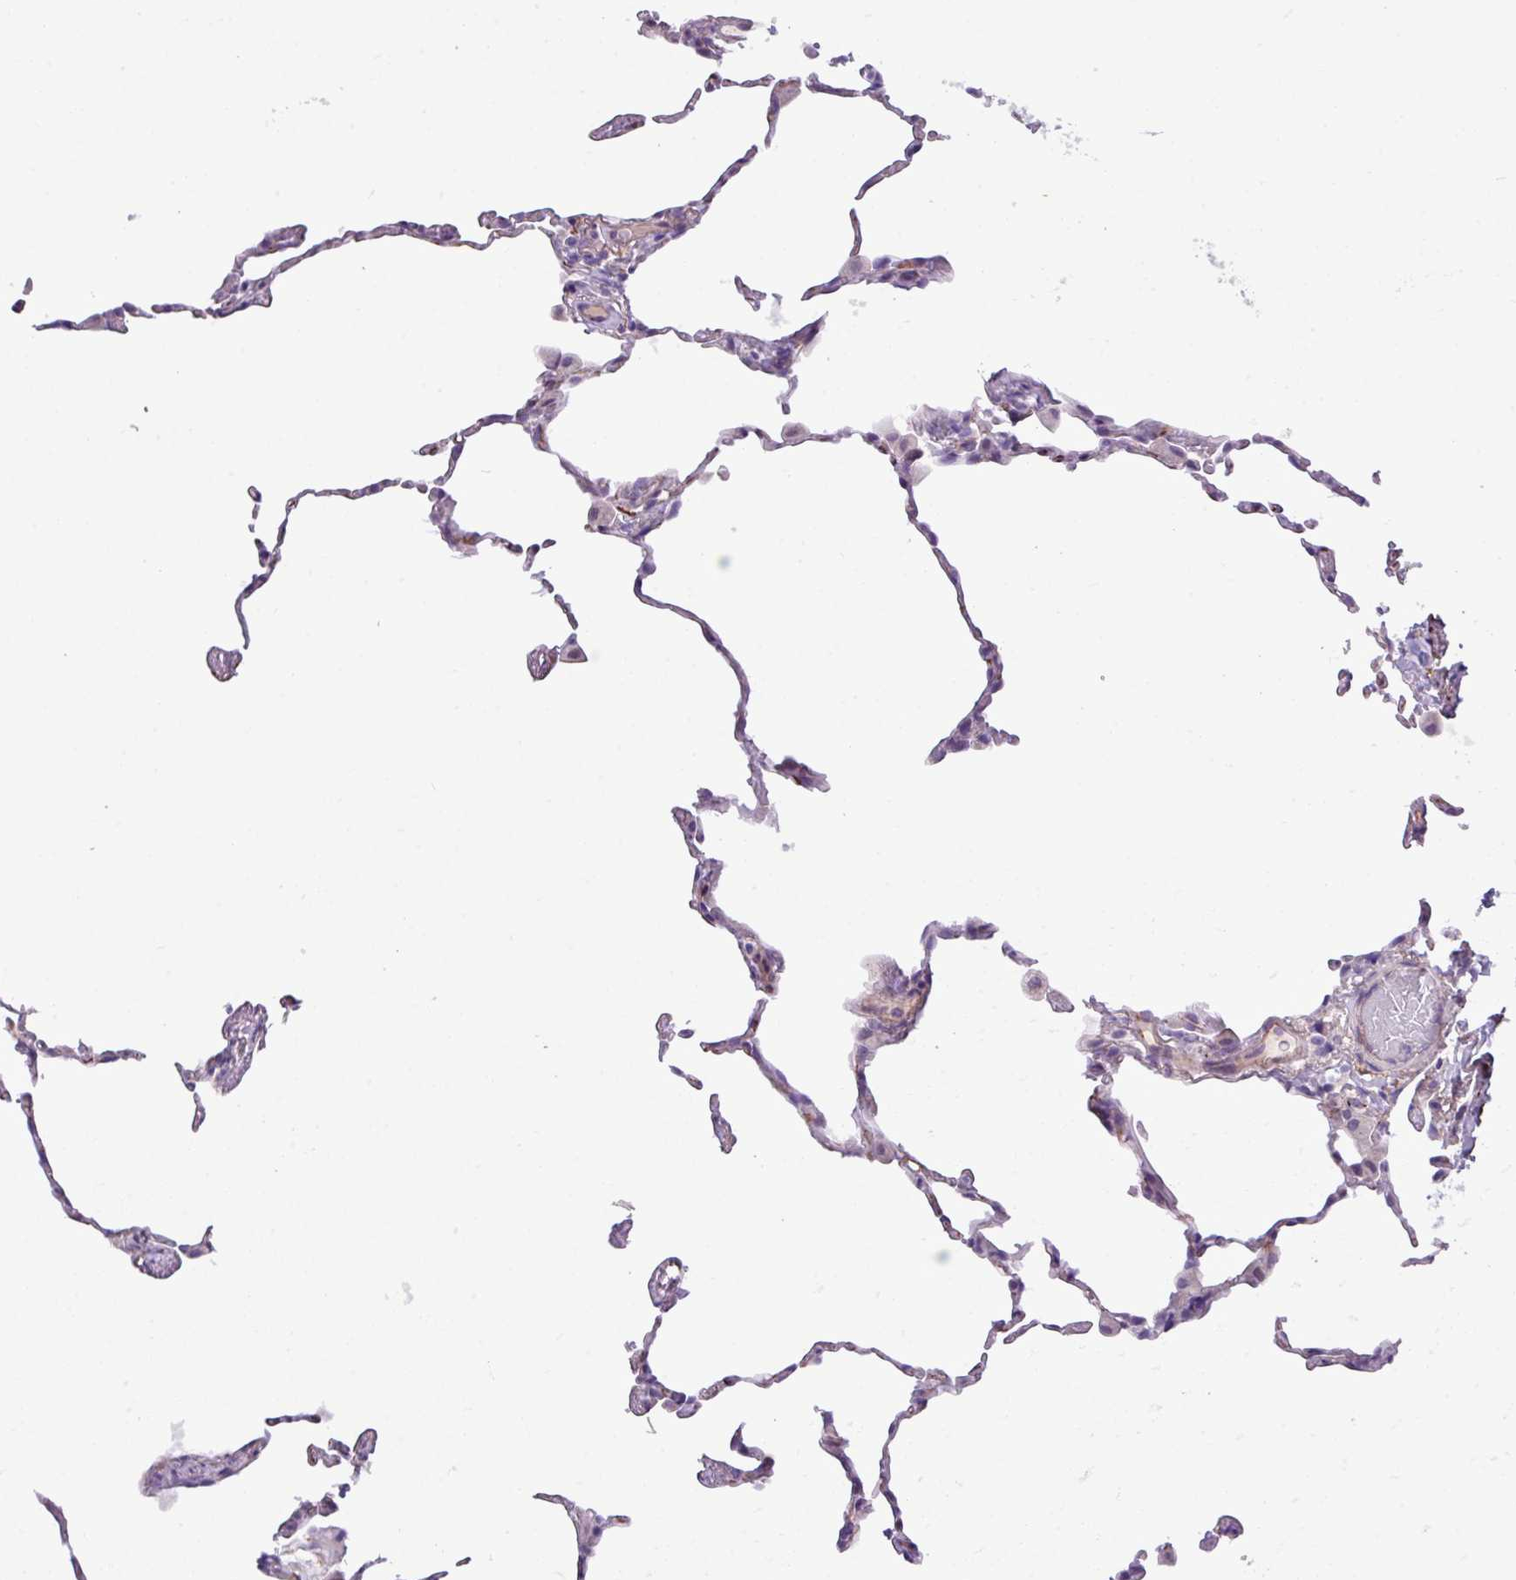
{"staining": {"intensity": "negative", "quantity": "none", "location": "none"}, "tissue": "lung", "cell_type": "Alveolar cells", "image_type": "normal", "snomed": [{"axis": "morphology", "description": "Normal tissue, NOS"}, {"axis": "topography", "description": "Lung"}], "caption": "The image exhibits no staining of alveolar cells in benign lung.", "gene": "CD248", "patient": {"sex": "female", "age": 57}}